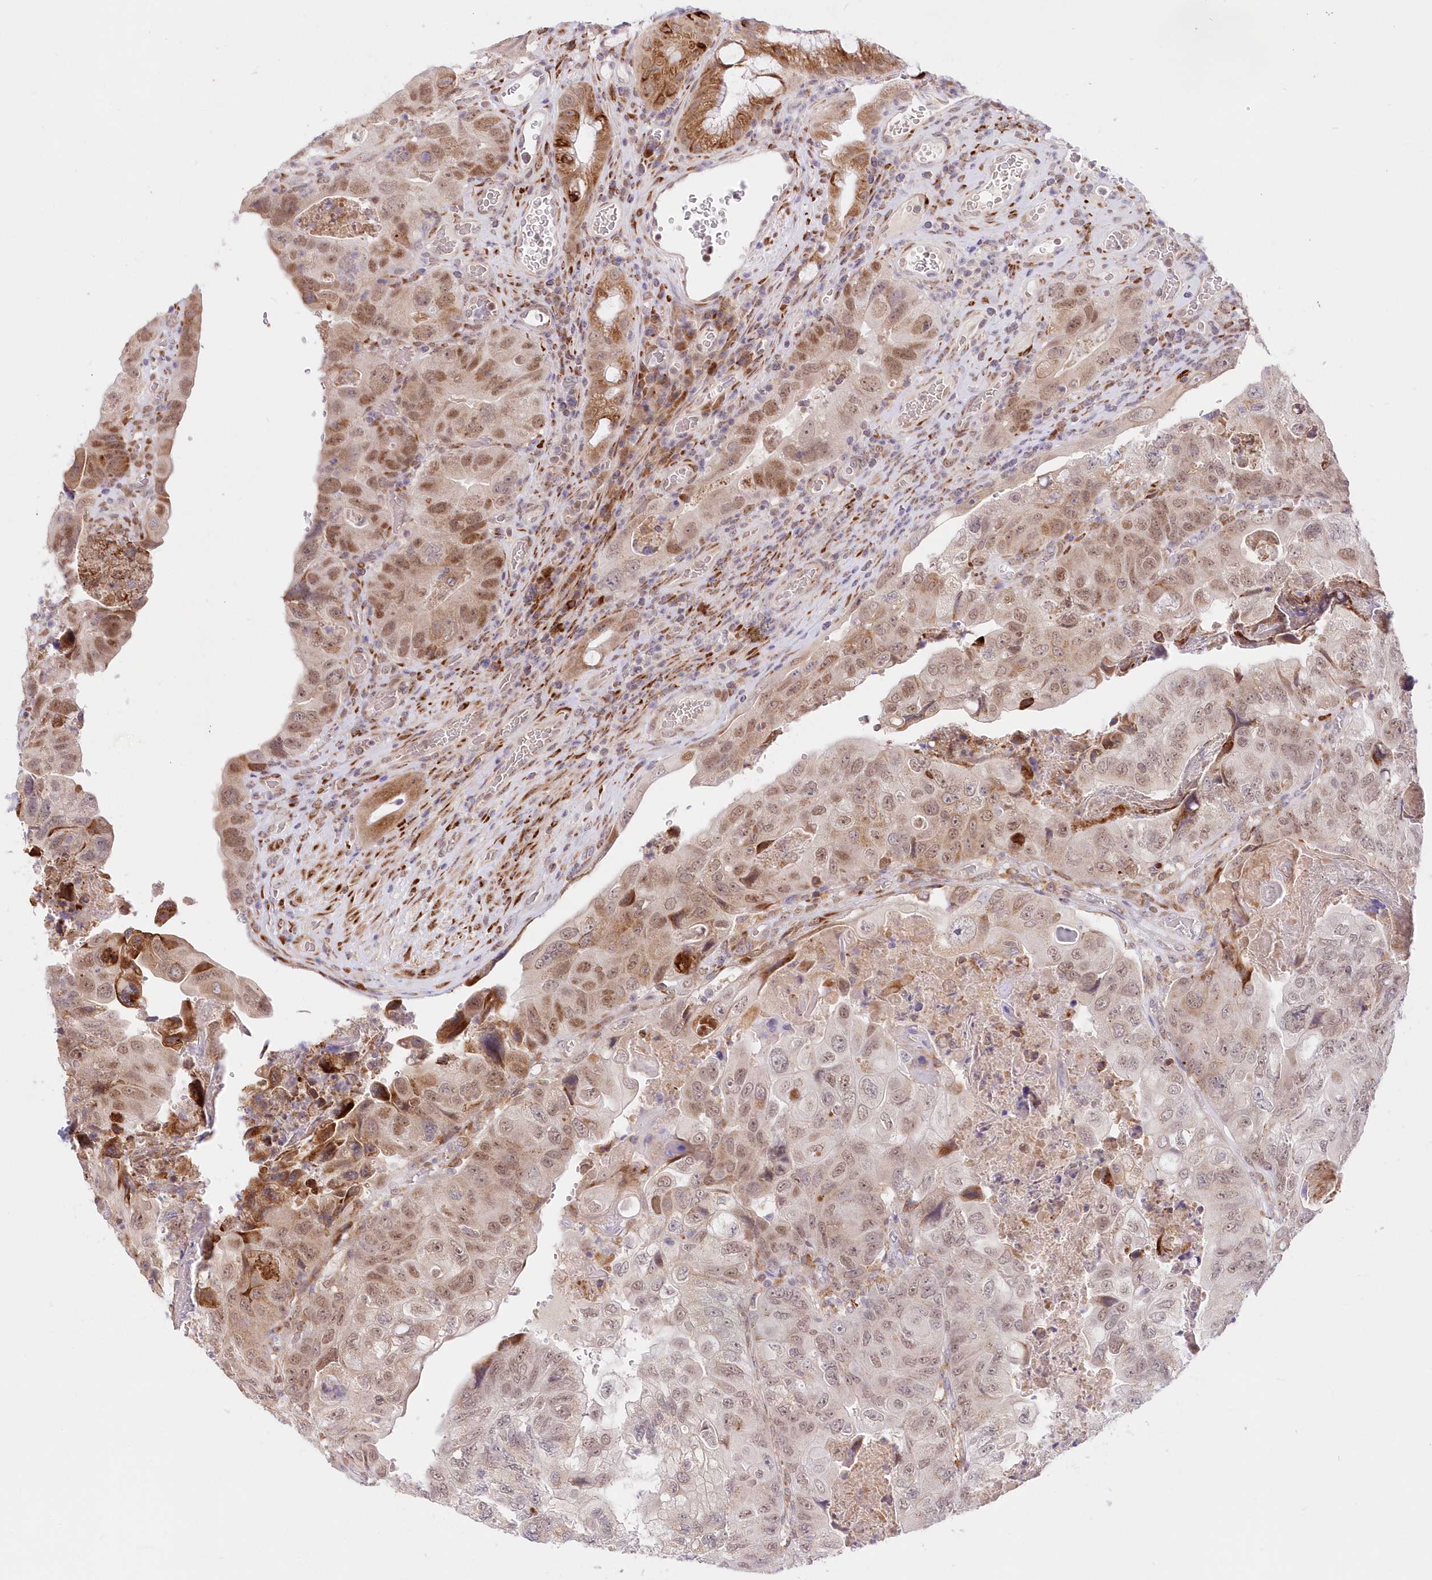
{"staining": {"intensity": "moderate", "quantity": ">75%", "location": "cytoplasmic/membranous,nuclear"}, "tissue": "colorectal cancer", "cell_type": "Tumor cells", "image_type": "cancer", "snomed": [{"axis": "morphology", "description": "Adenocarcinoma, NOS"}, {"axis": "topography", "description": "Rectum"}], "caption": "A high-resolution micrograph shows IHC staining of colorectal cancer, which displays moderate cytoplasmic/membranous and nuclear expression in about >75% of tumor cells.", "gene": "LDB1", "patient": {"sex": "male", "age": 63}}